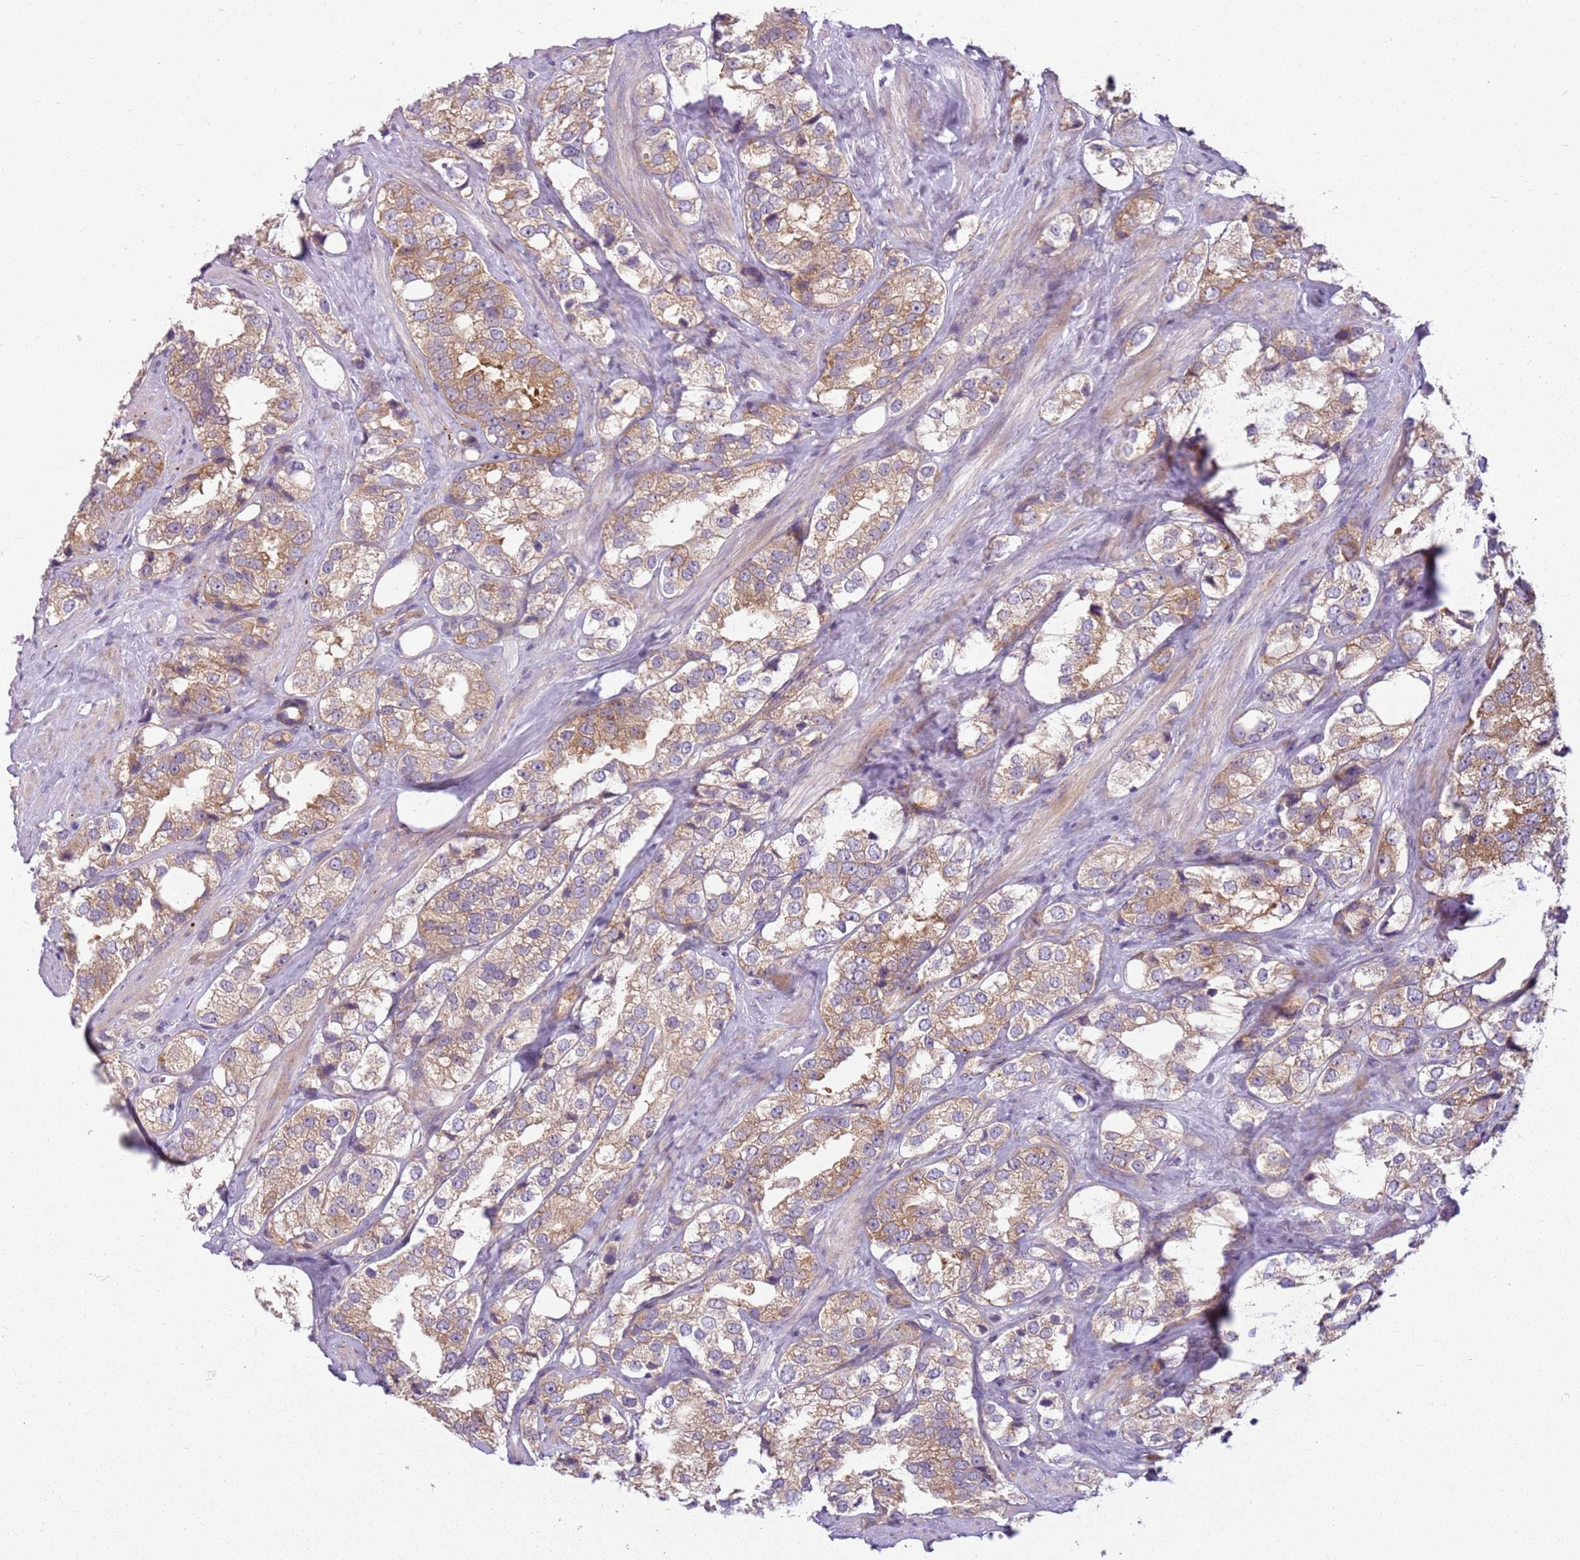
{"staining": {"intensity": "moderate", "quantity": "25%-75%", "location": "cytoplasmic/membranous"}, "tissue": "prostate cancer", "cell_type": "Tumor cells", "image_type": "cancer", "snomed": [{"axis": "morphology", "description": "Adenocarcinoma, NOS"}, {"axis": "topography", "description": "Prostate"}], "caption": "Immunohistochemistry (IHC) image of prostate adenocarcinoma stained for a protein (brown), which displays medium levels of moderate cytoplasmic/membranous expression in approximately 25%-75% of tumor cells.", "gene": "RPS28", "patient": {"sex": "male", "age": 79}}